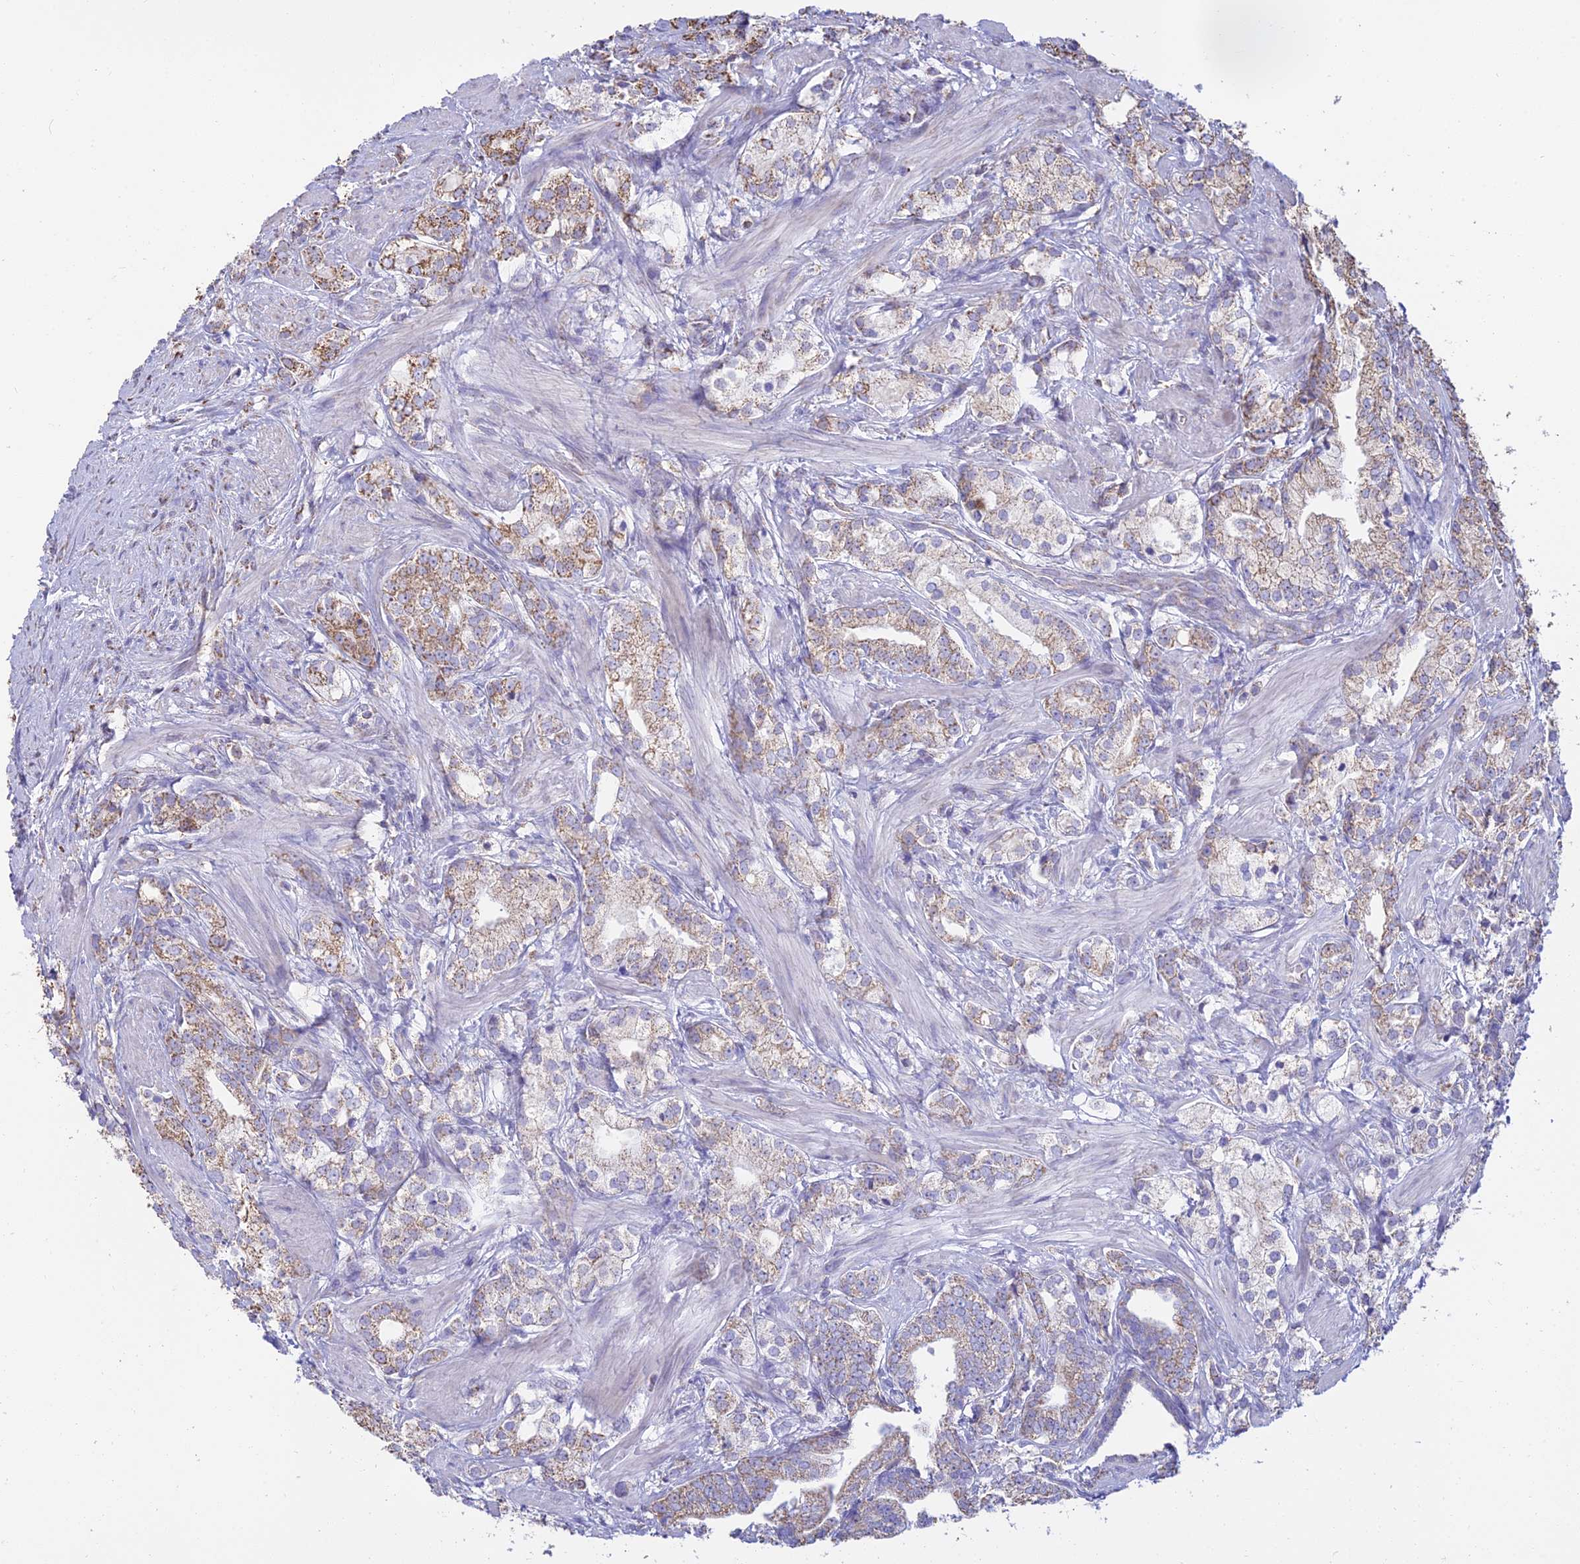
{"staining": {"intensity": "moderate", "quantity": "25%-75%", "location": "cytoplasmic/membranous"}, "tissue": "prostate cancer", "cell_type": "Tumor cells", "image_type": "cancer", "snomed": [{"axis": "morphology", "description": "Adenocarcinoma, High grade"}, {"axis": "topography", "description": "Prostate"}], "caption": "The image reveals staining of prostate cancer (high-grade adenocarcinoma), revealing moderate cytoplasmic/membranous protein positivity (brown color) within tumor cells.", "gene": "OR2W3", "patient": {"sex": "male", "age": 50}}